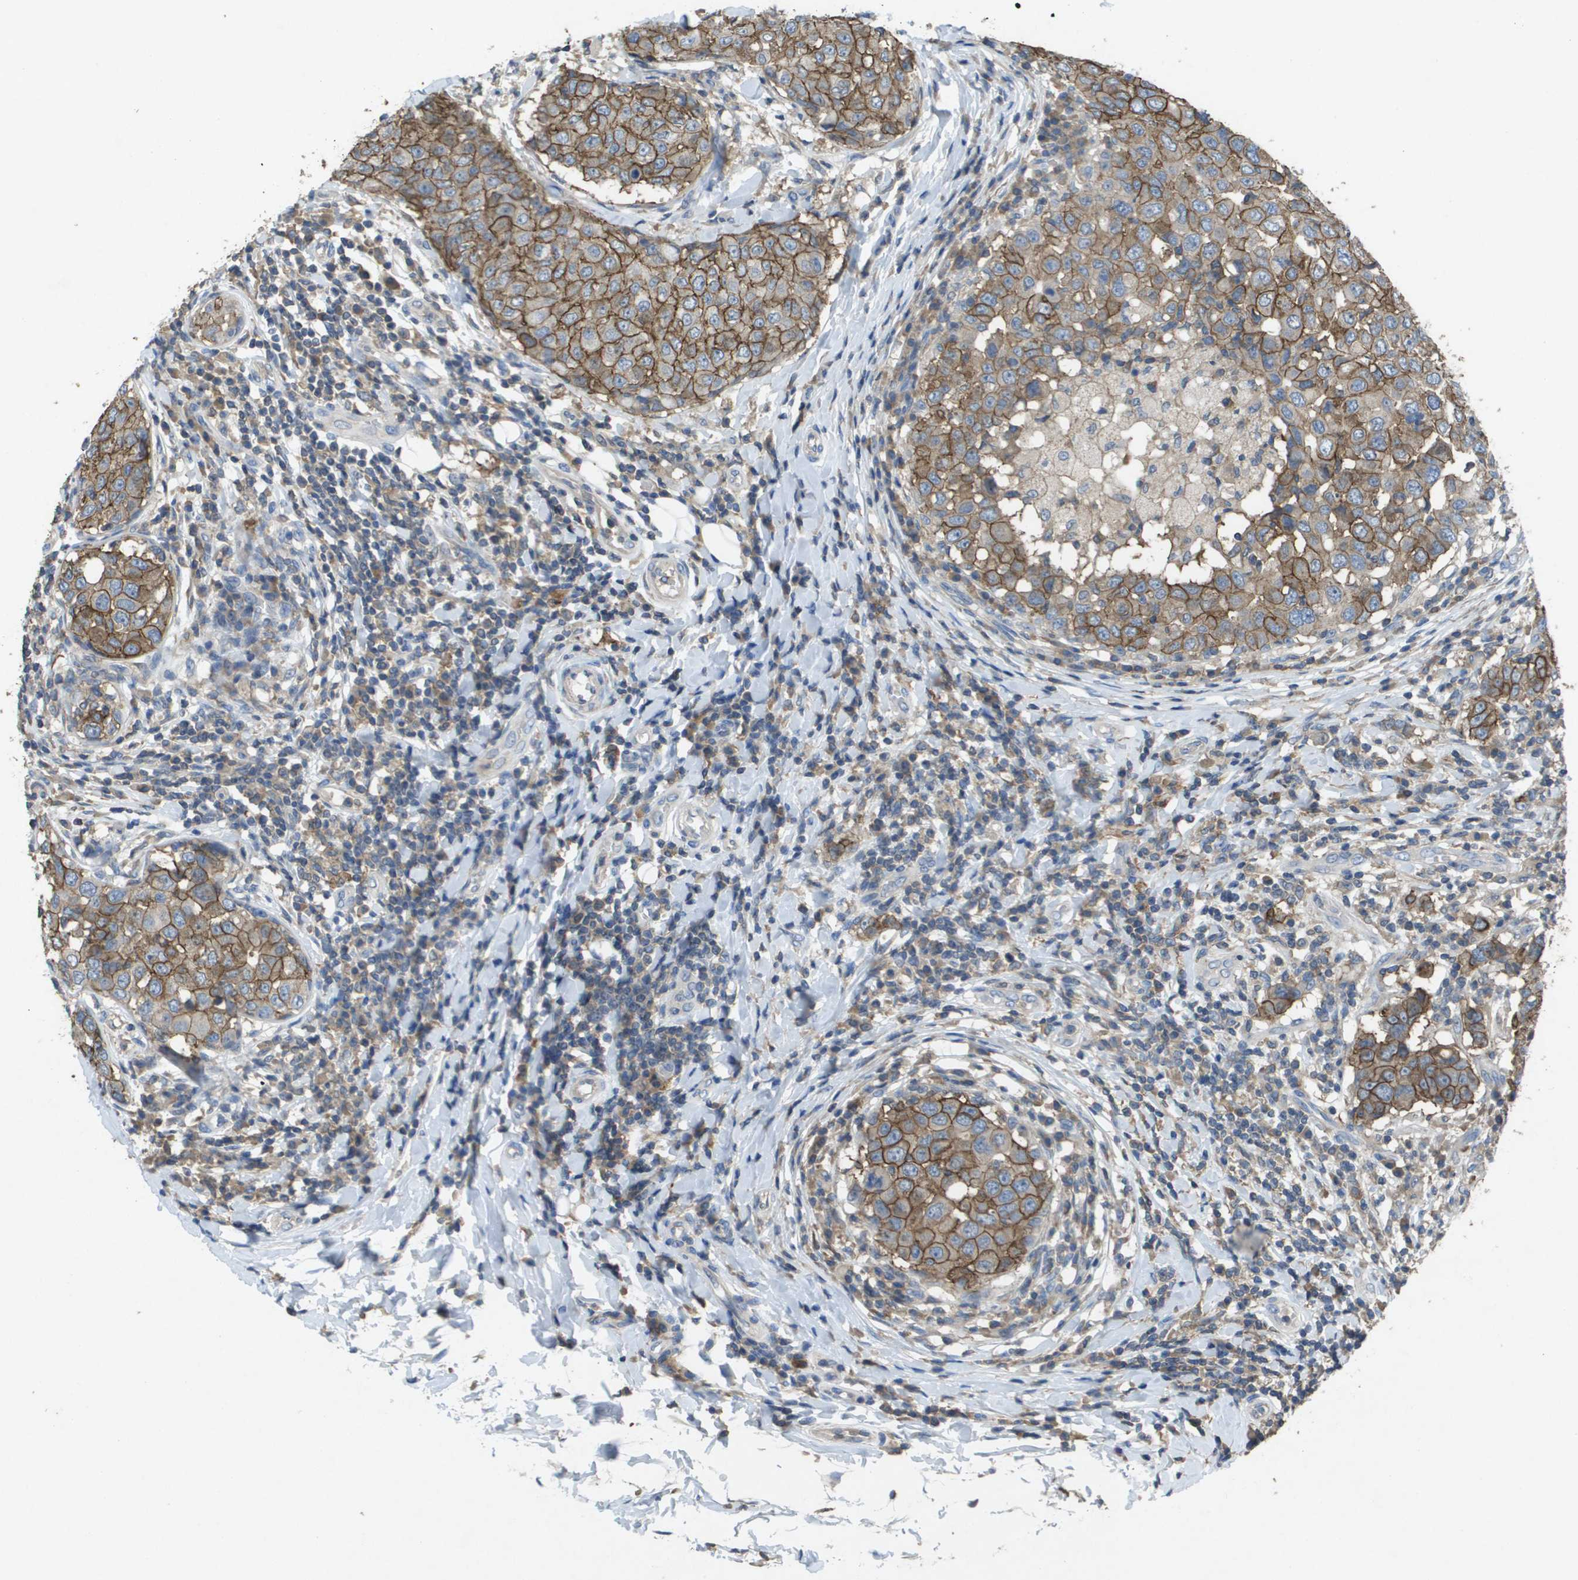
{"staining": {"intensity": "moderate", "quantity": ">75%", "location": "cytoplasmic/membranous"}, "tissue": "breast cancer", "cell_type": "Tumor cells", "image_type": "cancer", "snomed": [{"axis": "morphology", "description": "Duct carcinoma"}, {"axis": "topography", "description": "Breast"}], "caption": "Moderate cytoplasmic/membranous protein staining is appreciated in about >75% of tumor cells in breast cancer (infiltrating ductal carcinoma).", "gene": "CLCA4", "patient": {"sex": "female", "age": 27}}